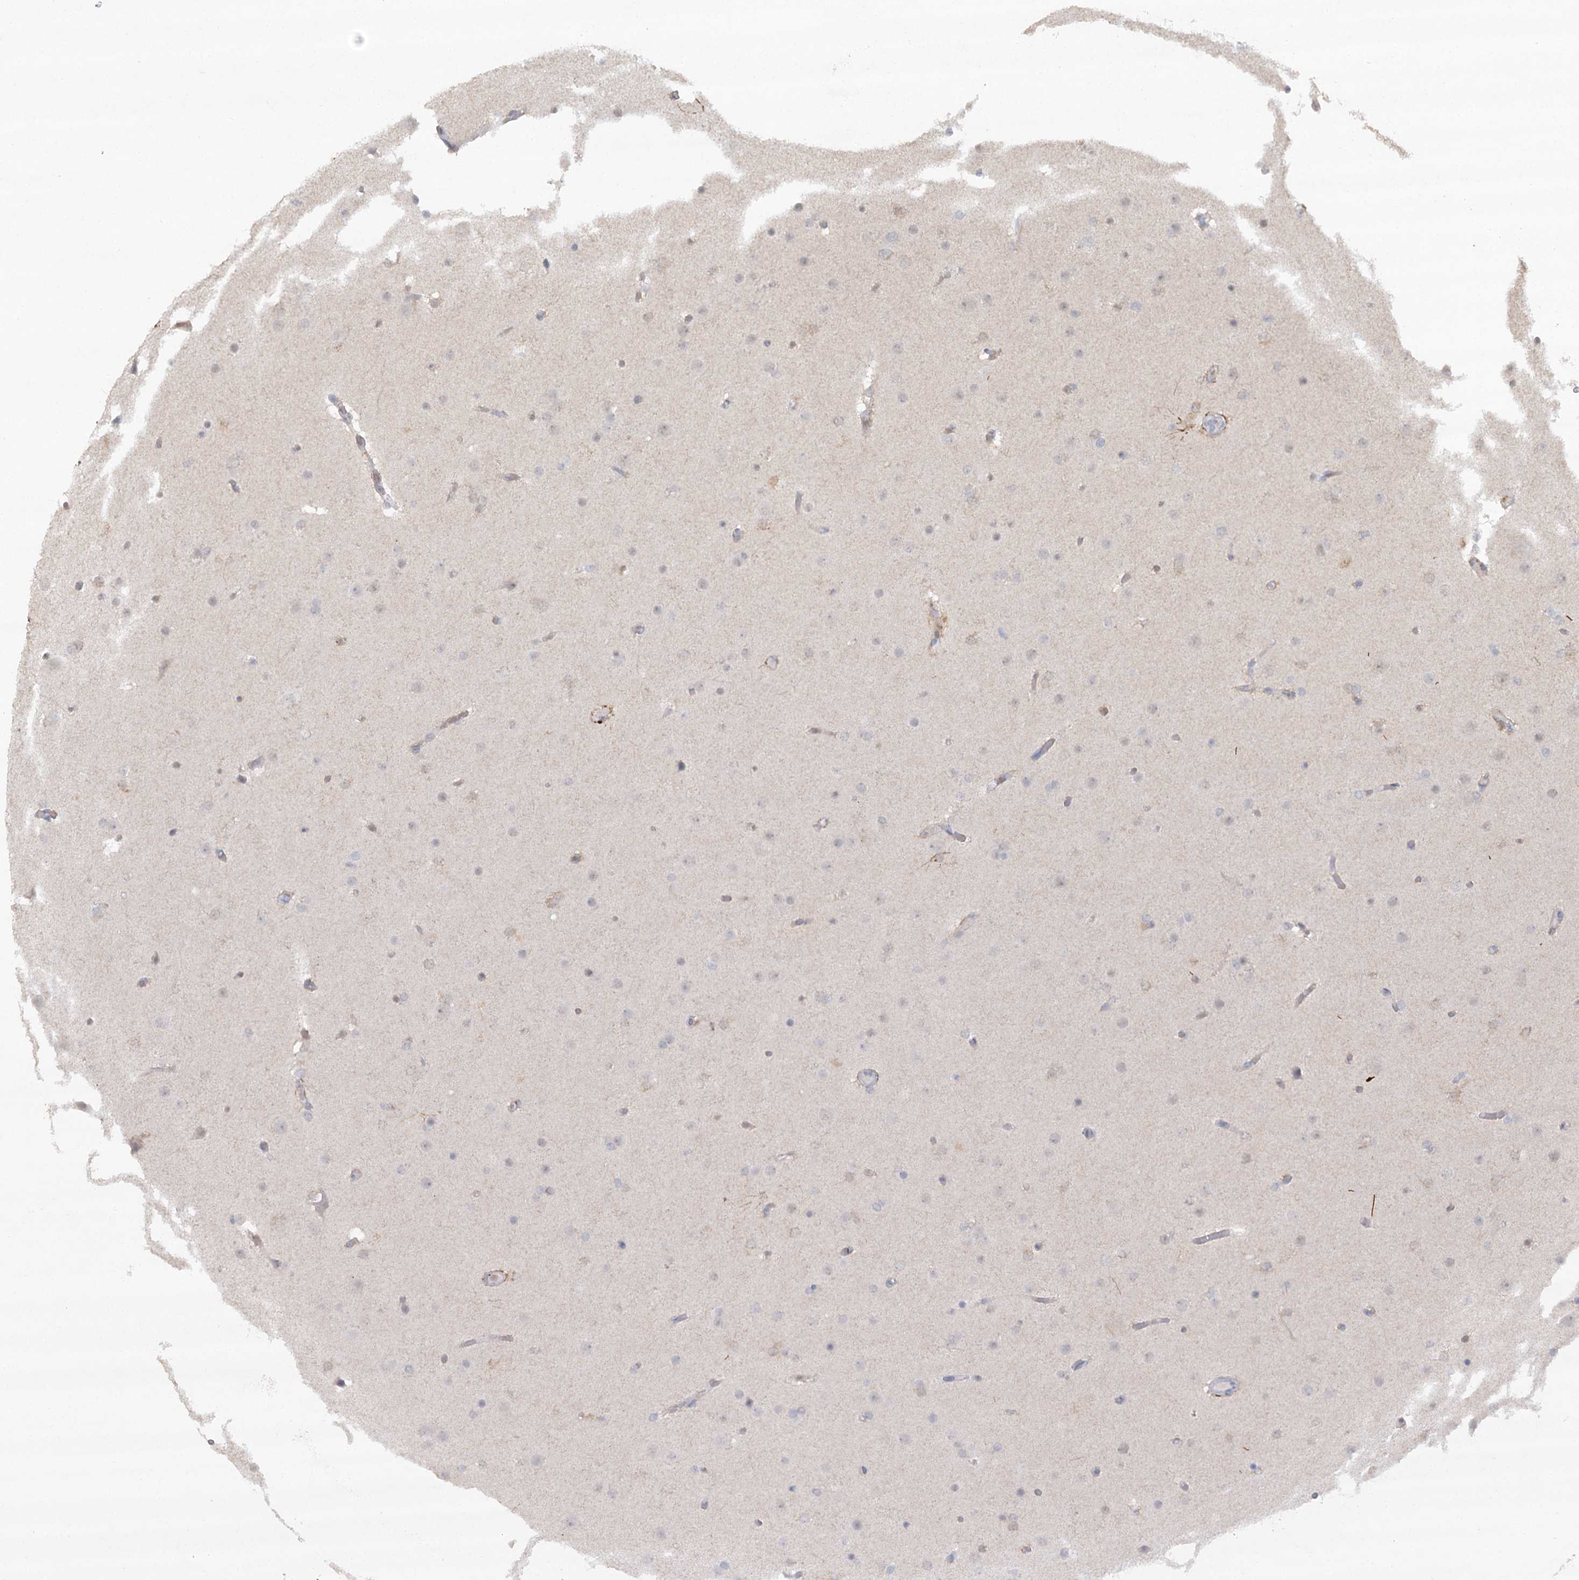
{"staining": {"intensity": "negative", "quantity": "none", "location": "none"}, "tissue": "glioma", "cell_type": "Tumor cells", "image_type": "cancer", "snomed": [{"axis": "morphology", "description": "Glioma, malignant, High grade"}, {"axis": "topography", "description": "Cerebral cortex"}], "caption": "Tumor cells are negative for protein expression in human malignant glioma (high-grade).", "gene": "TRAF3IP1", "patient": {"sex": "female", "age": 36}}